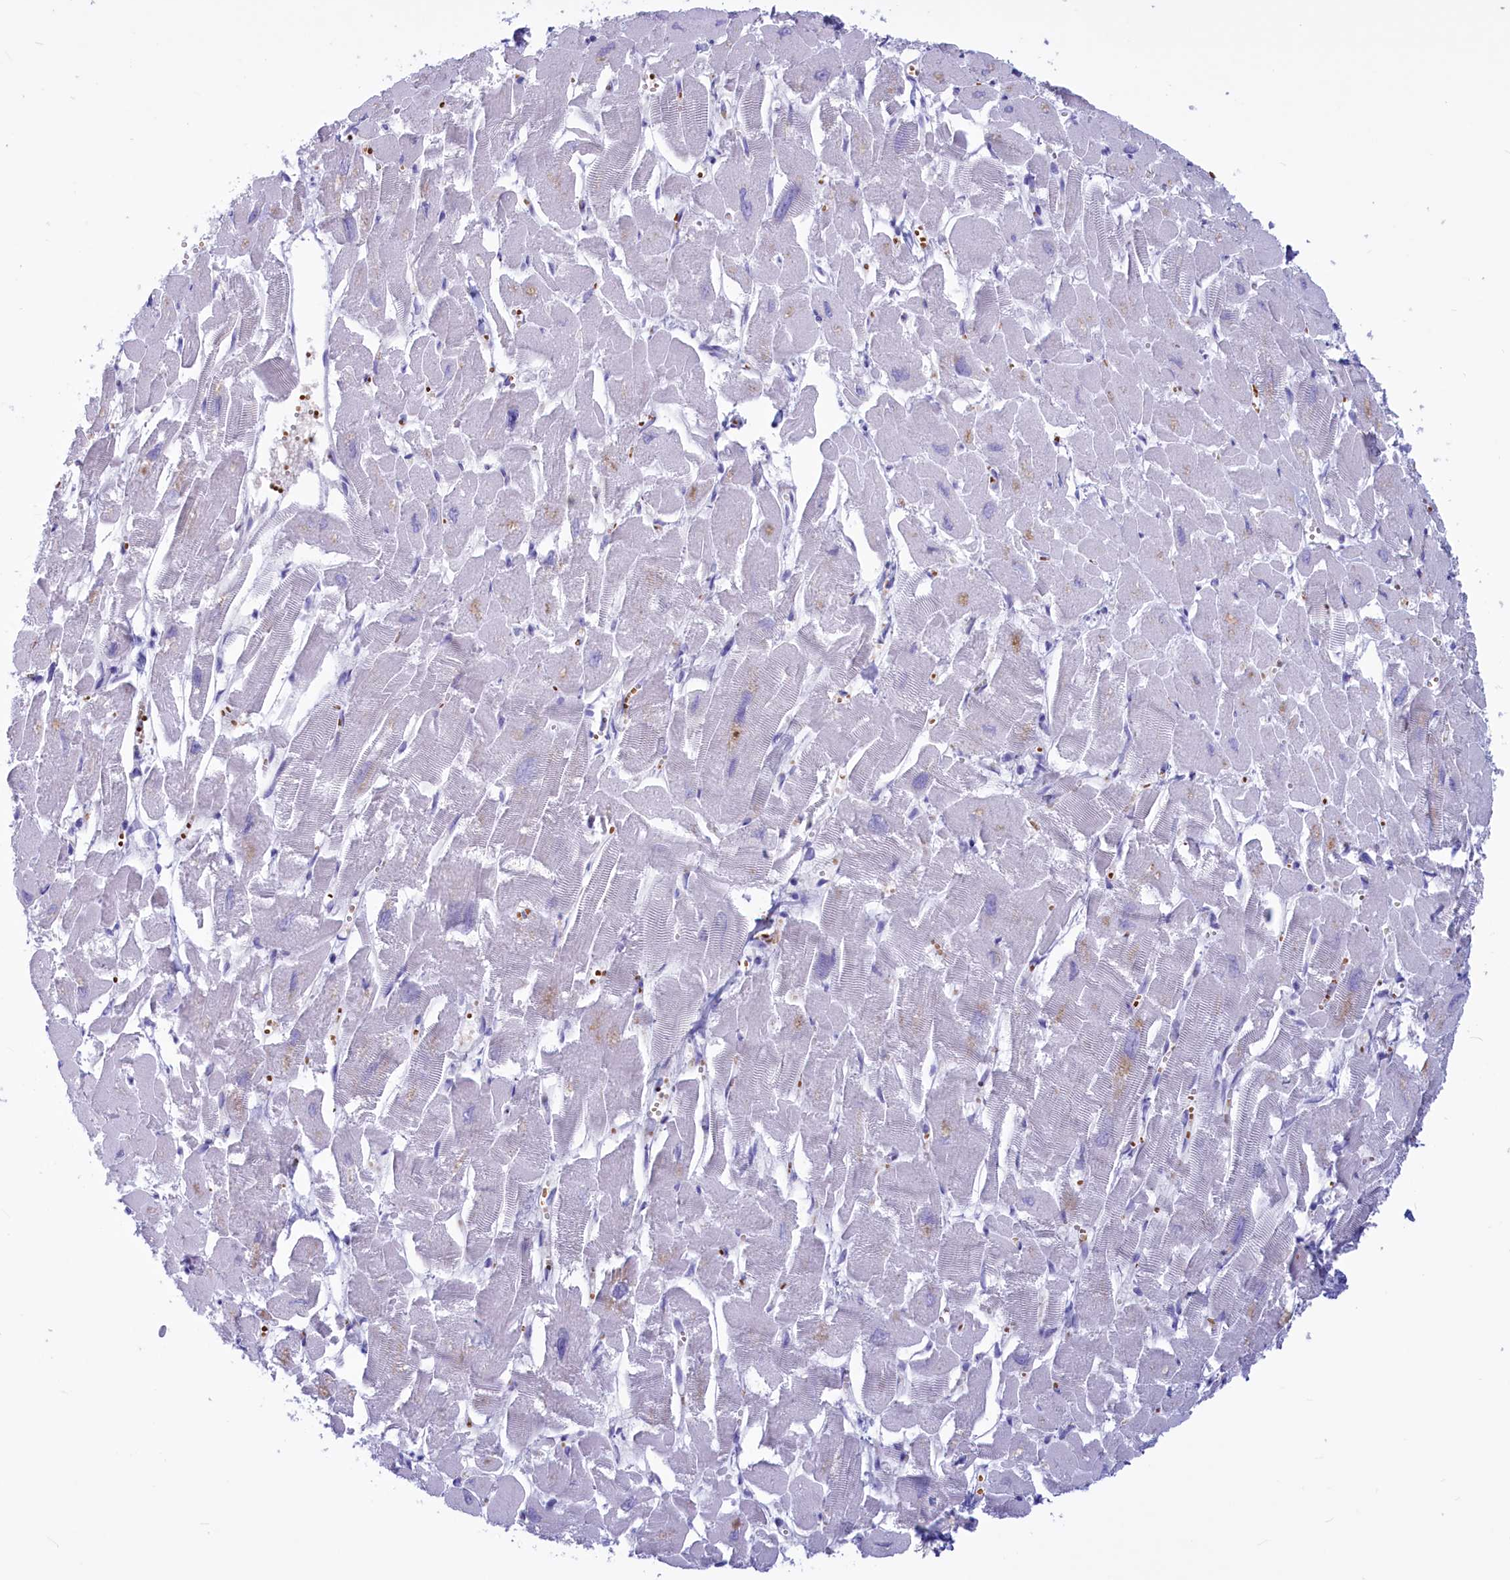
{"staining": {"intensity": "negative", "quantity": "none", "location": "none"}, "tissue": "heart muscle", "cell_type": "Cardiomyocytes", "image_type": "normal", "snomed": [{"axis": "morphology", "description": "Normal tissue, NOS"}, {"axis": "topography", "description": "Heart"}], "caption": "A high-resolution image shows immunohistochemistry staining of benign heart muscle, which demonstrates no significant positivity in cardiomyocytes. (DAB immunohistochemistry with hematoxylin counter stain).", "gene": "GAPDHS", "patient": {"sex": "male", "age": 54}}